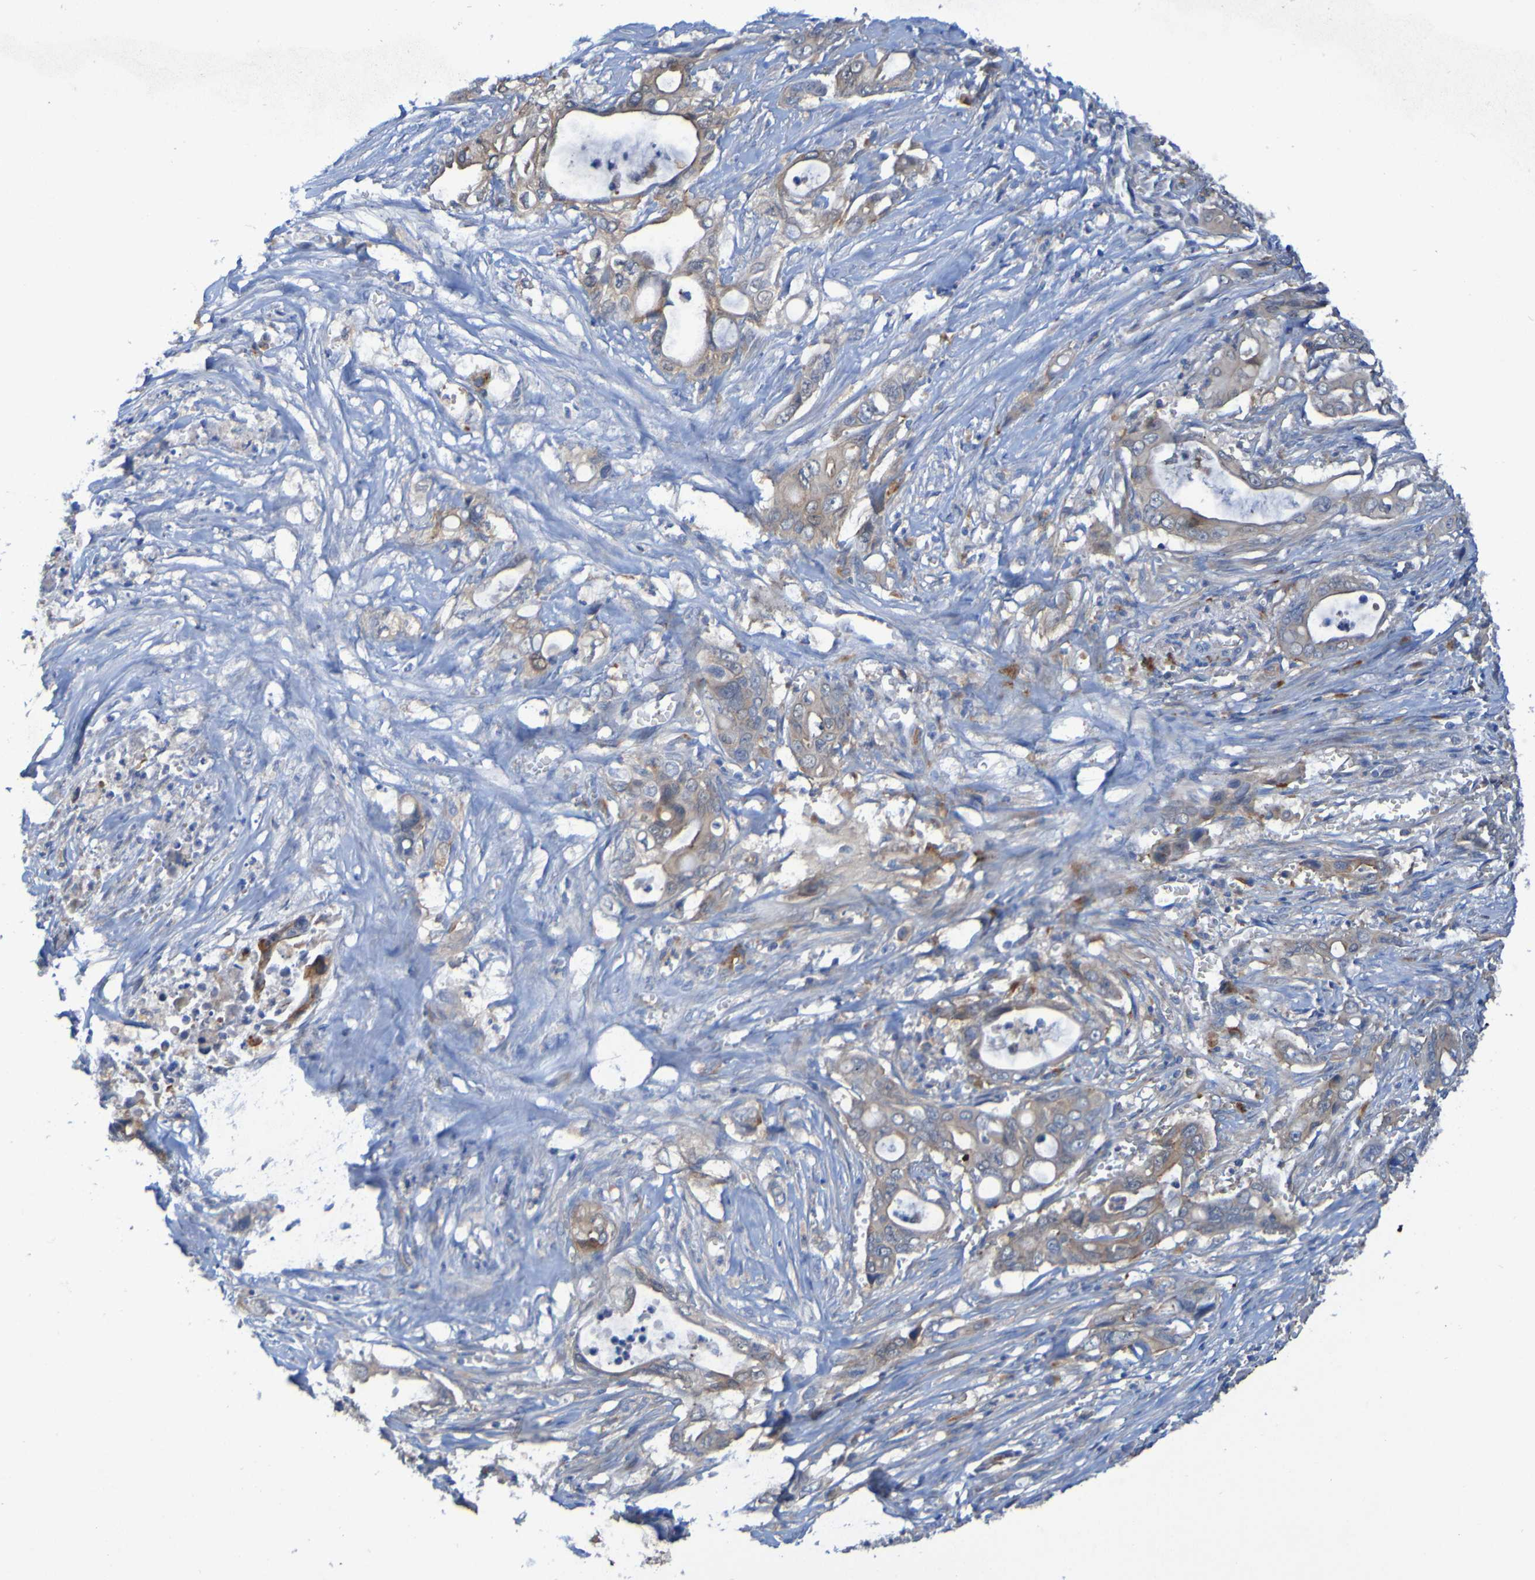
{"staining": {"intensity": "strong", "quantity": "25%-75%", "location": "cytoplasmic/membranous"}, "tissue": "pancreatic cancer", "cell_type": "Tumor cells", "image_type": "cancer", "snomed": [{"axis": "morphology", "description": "Adenocarcinoma, NOS"}, {"axis": "topography", "description": "Pancreas"}], "caption": "Immunohistochemistry (IHC) histopathology image of pancreatic cancer stained for a protein (brown), which demonstrates high levels of strong cytoplasmic/membranous positivity in approximately 25%-75% of tumor cells.", "gene": "ARHGEF16", "patient": {"sex": "male", "age": 59}}